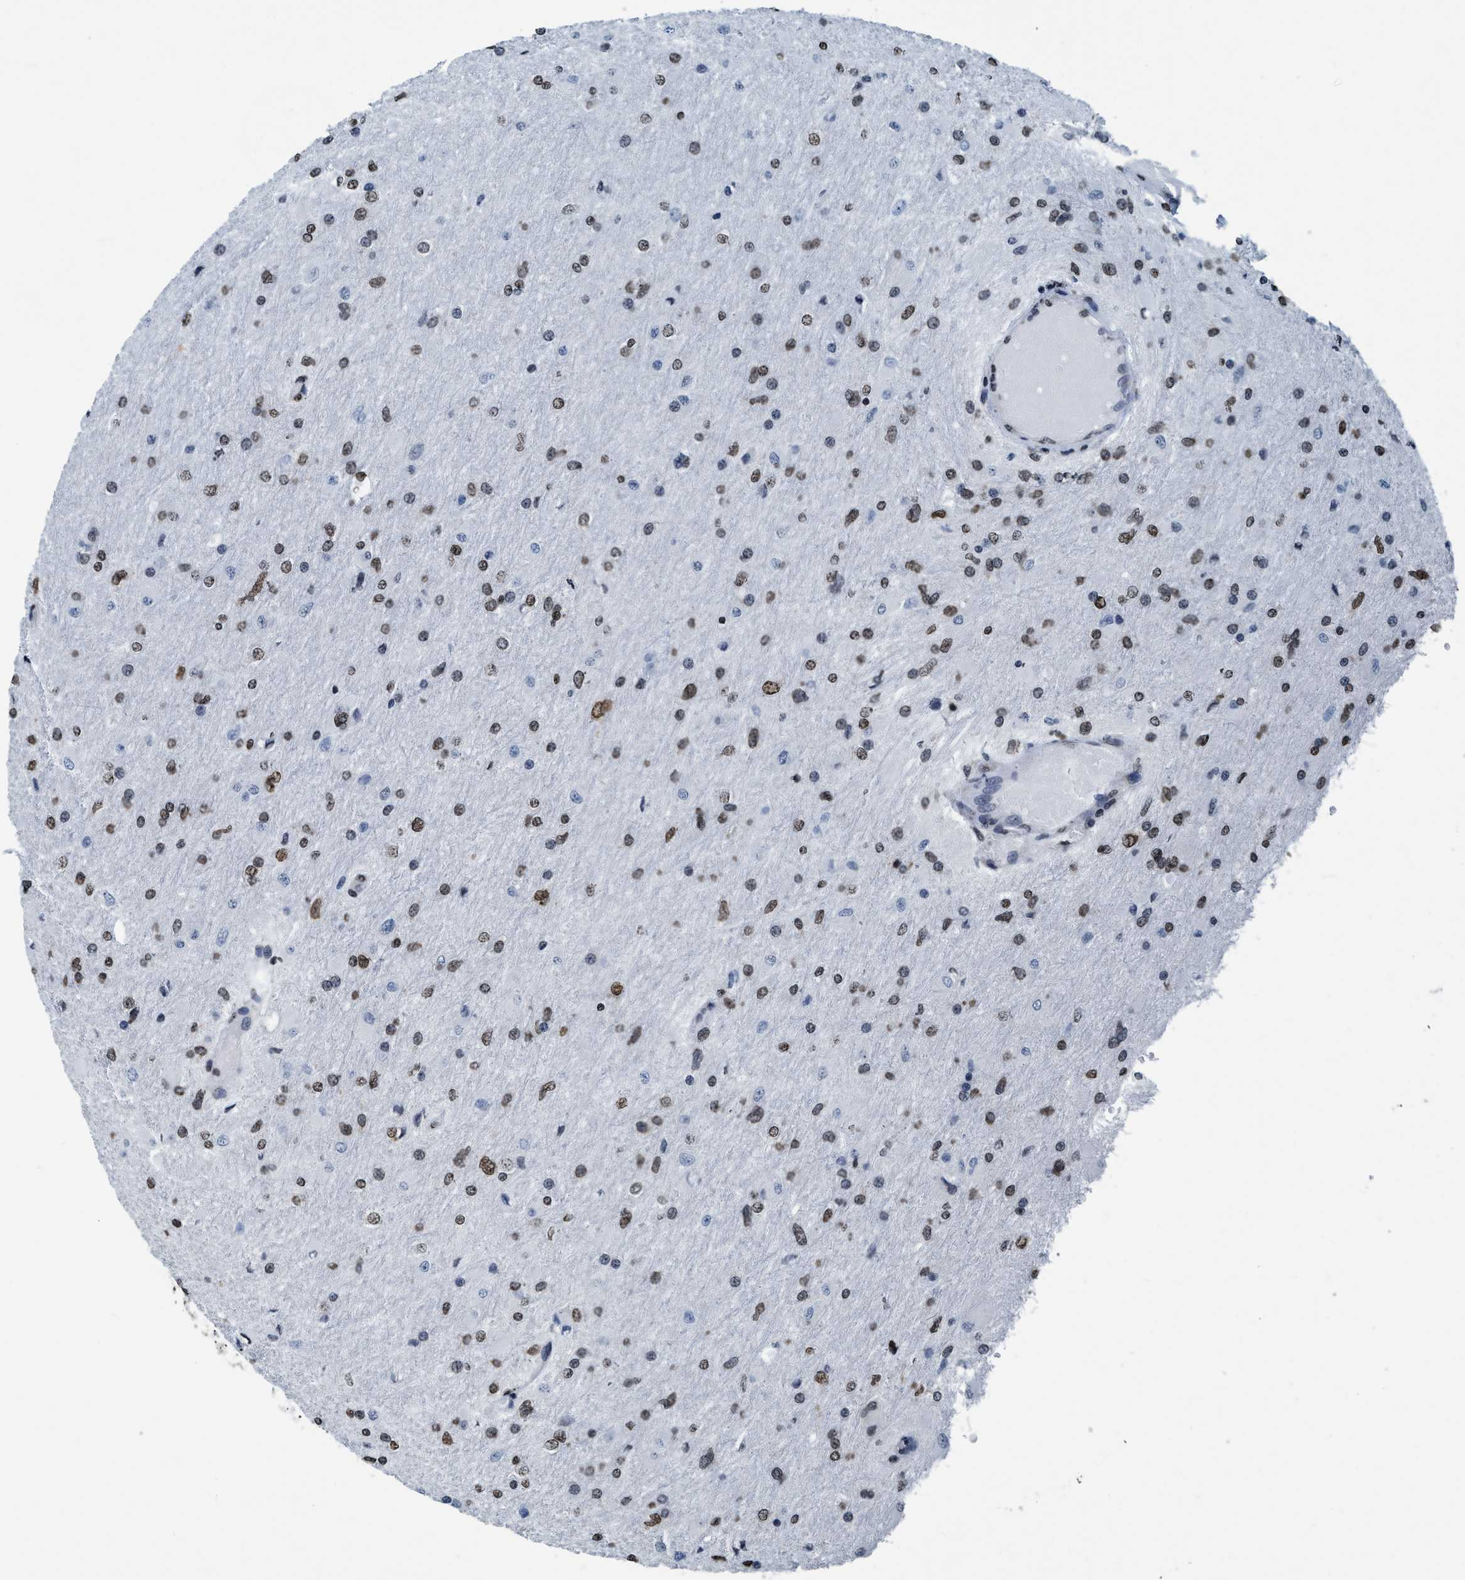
{"staining": {"intensity": "moderate", "quantity": ">75%", "location": "nuclear"}, "tissue": "glioma", "cell_type": "Tumor cells", "image_type": "cancer", "snomed": [{"axis": "morphology", "description": "Glioma, malignant, High grade"}, {"axis": "topography", "description": "Cerebral cortex"}], "caption": "This histopathology image shows glioma stained with immunohistochemistry to label a protein in brown. The nuclear of tumor cells show moderate positivity for the protein. Nuclei are counter-stained blue.", "gene": "CCNE2", "patient": {"sex": "female", "age": 36}}